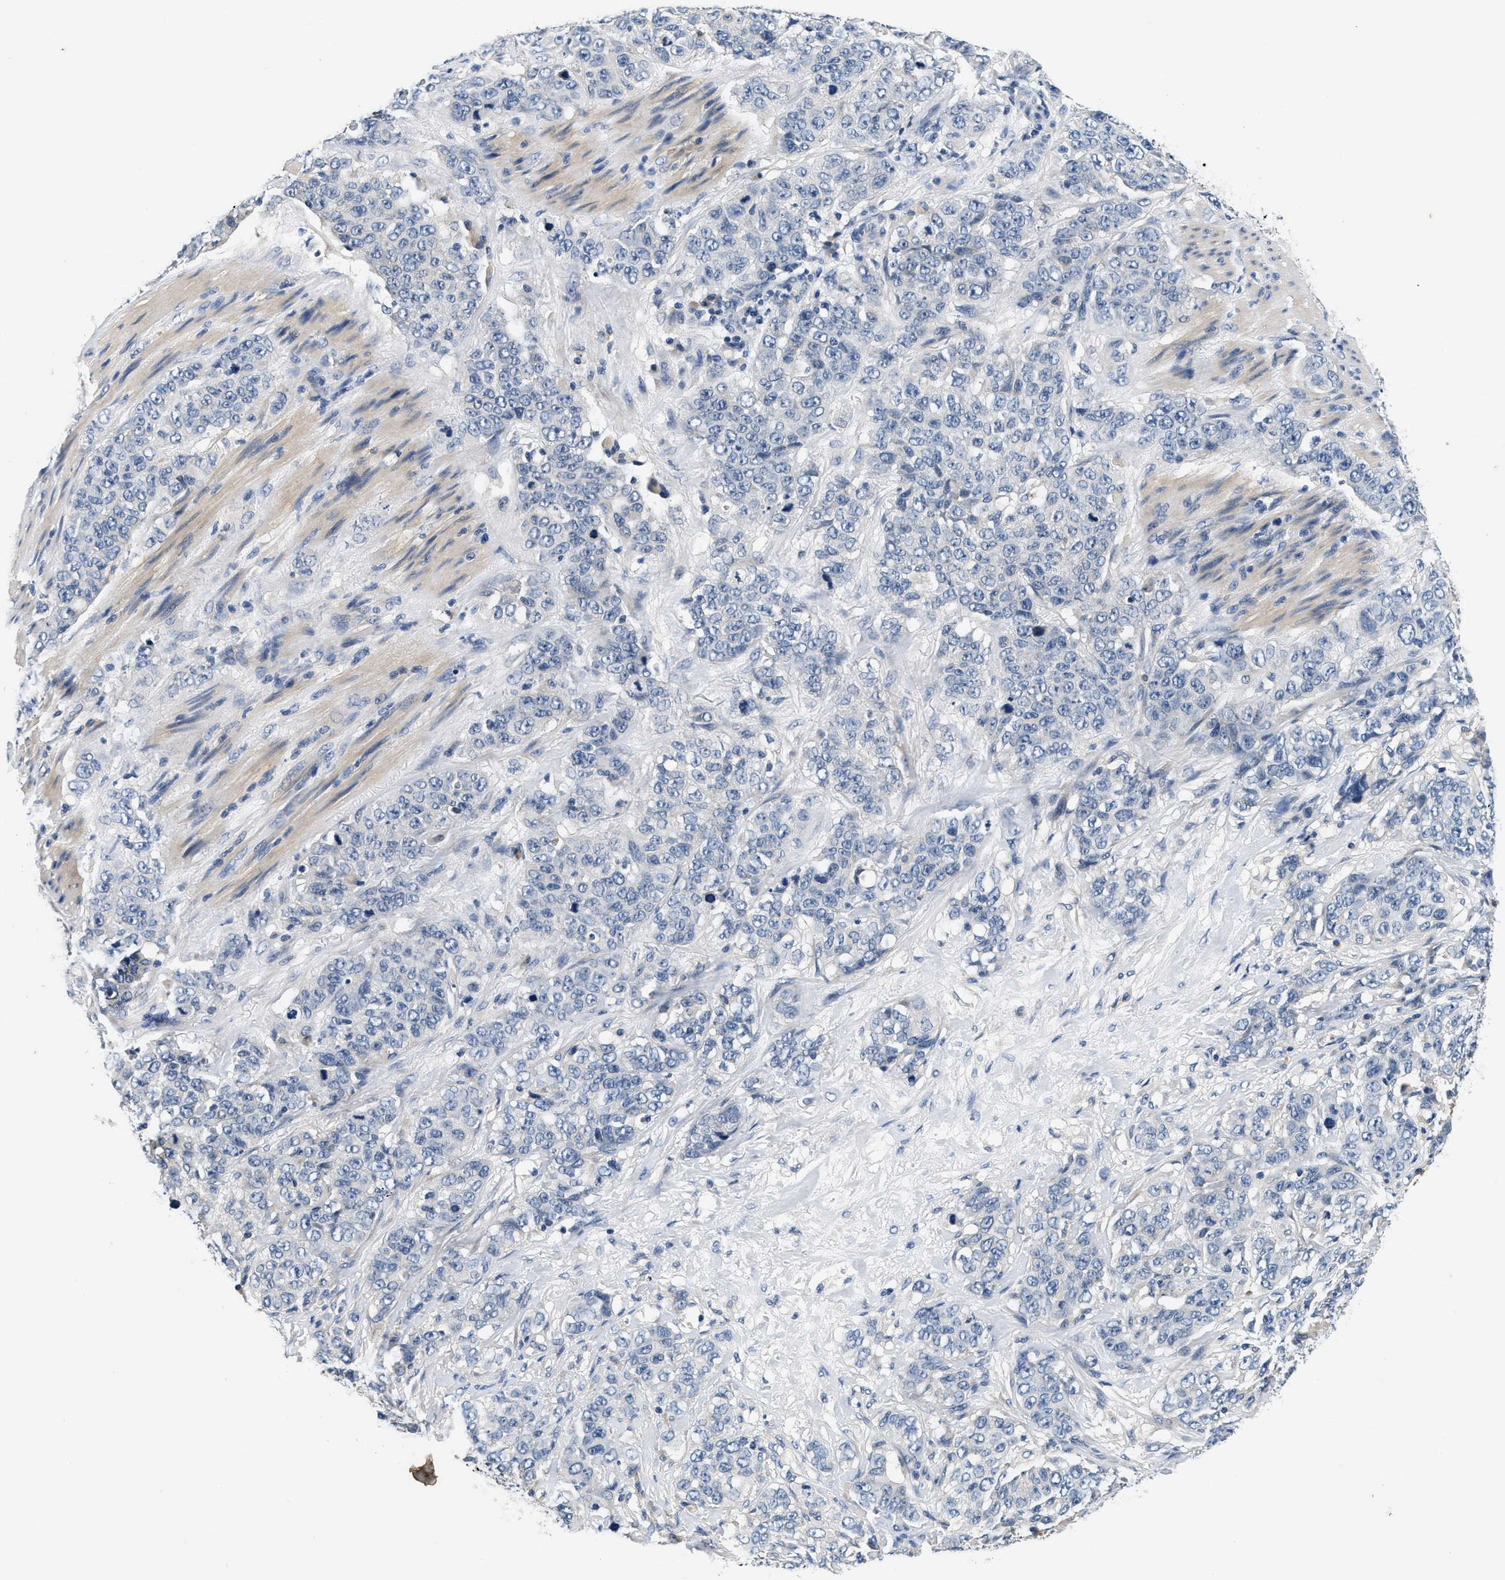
{"staining": {"intensity": "negative", "quantity": "none", "location": "none"}, "tissue": "stomach cancer", "cell_type": "Tumor cells", "image_type": "cancer", "snomed": [{"axis": "morphology", "description": "Adenocarcinoma, NOS"}, {"axis": "topography", "description": "Stomach"}], "caption": "Tumor cells show no significant staining in stomach adenocarcinoma. (Brightfield microscopy of DAB IHC at high magnification).", "gene": "ALDH3A2", "patient": {"sex": "male", "age": 48}}